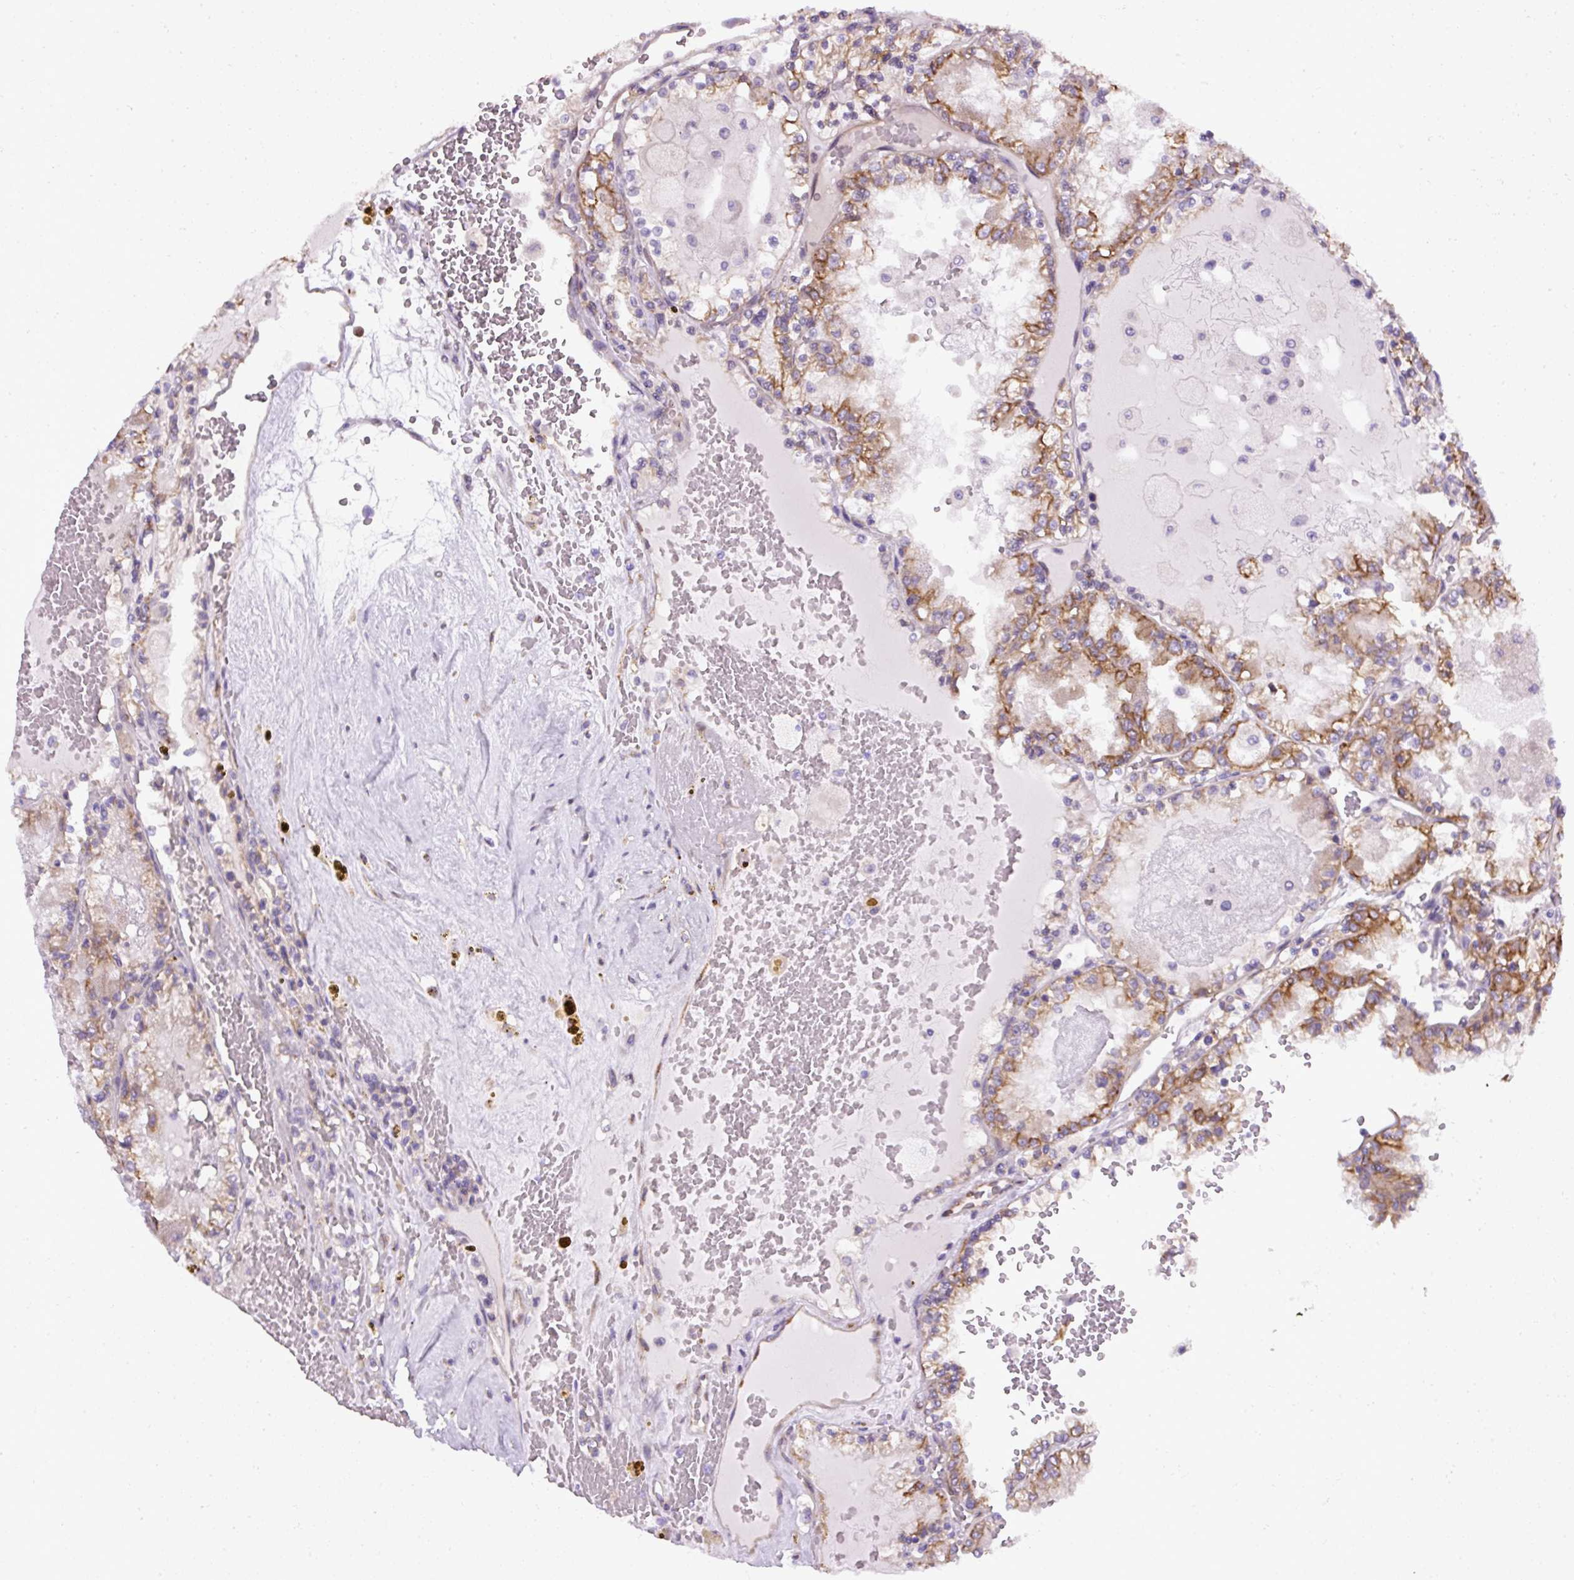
{"staining": {"intensity": "moderate", "quantity": ">75%", "location": "cytoplasmic/membranous"}, "tissue": "renal cancer", "cell_type": "Tumor cells", "image_type": "cancer", "snomed": [{"axis": "morphology", "description": "Adenocarcinoma, NOS"}, {"axis": "topography", "description": "Kidney"}], "caption": "Human renal cancer stained with a brown dye reveals moderate cytoplasmic/membranous positive positivity in about >75% of tumor cells.", "gene": "FAM149A", "patient": {"sex": "female", "age": 56}}